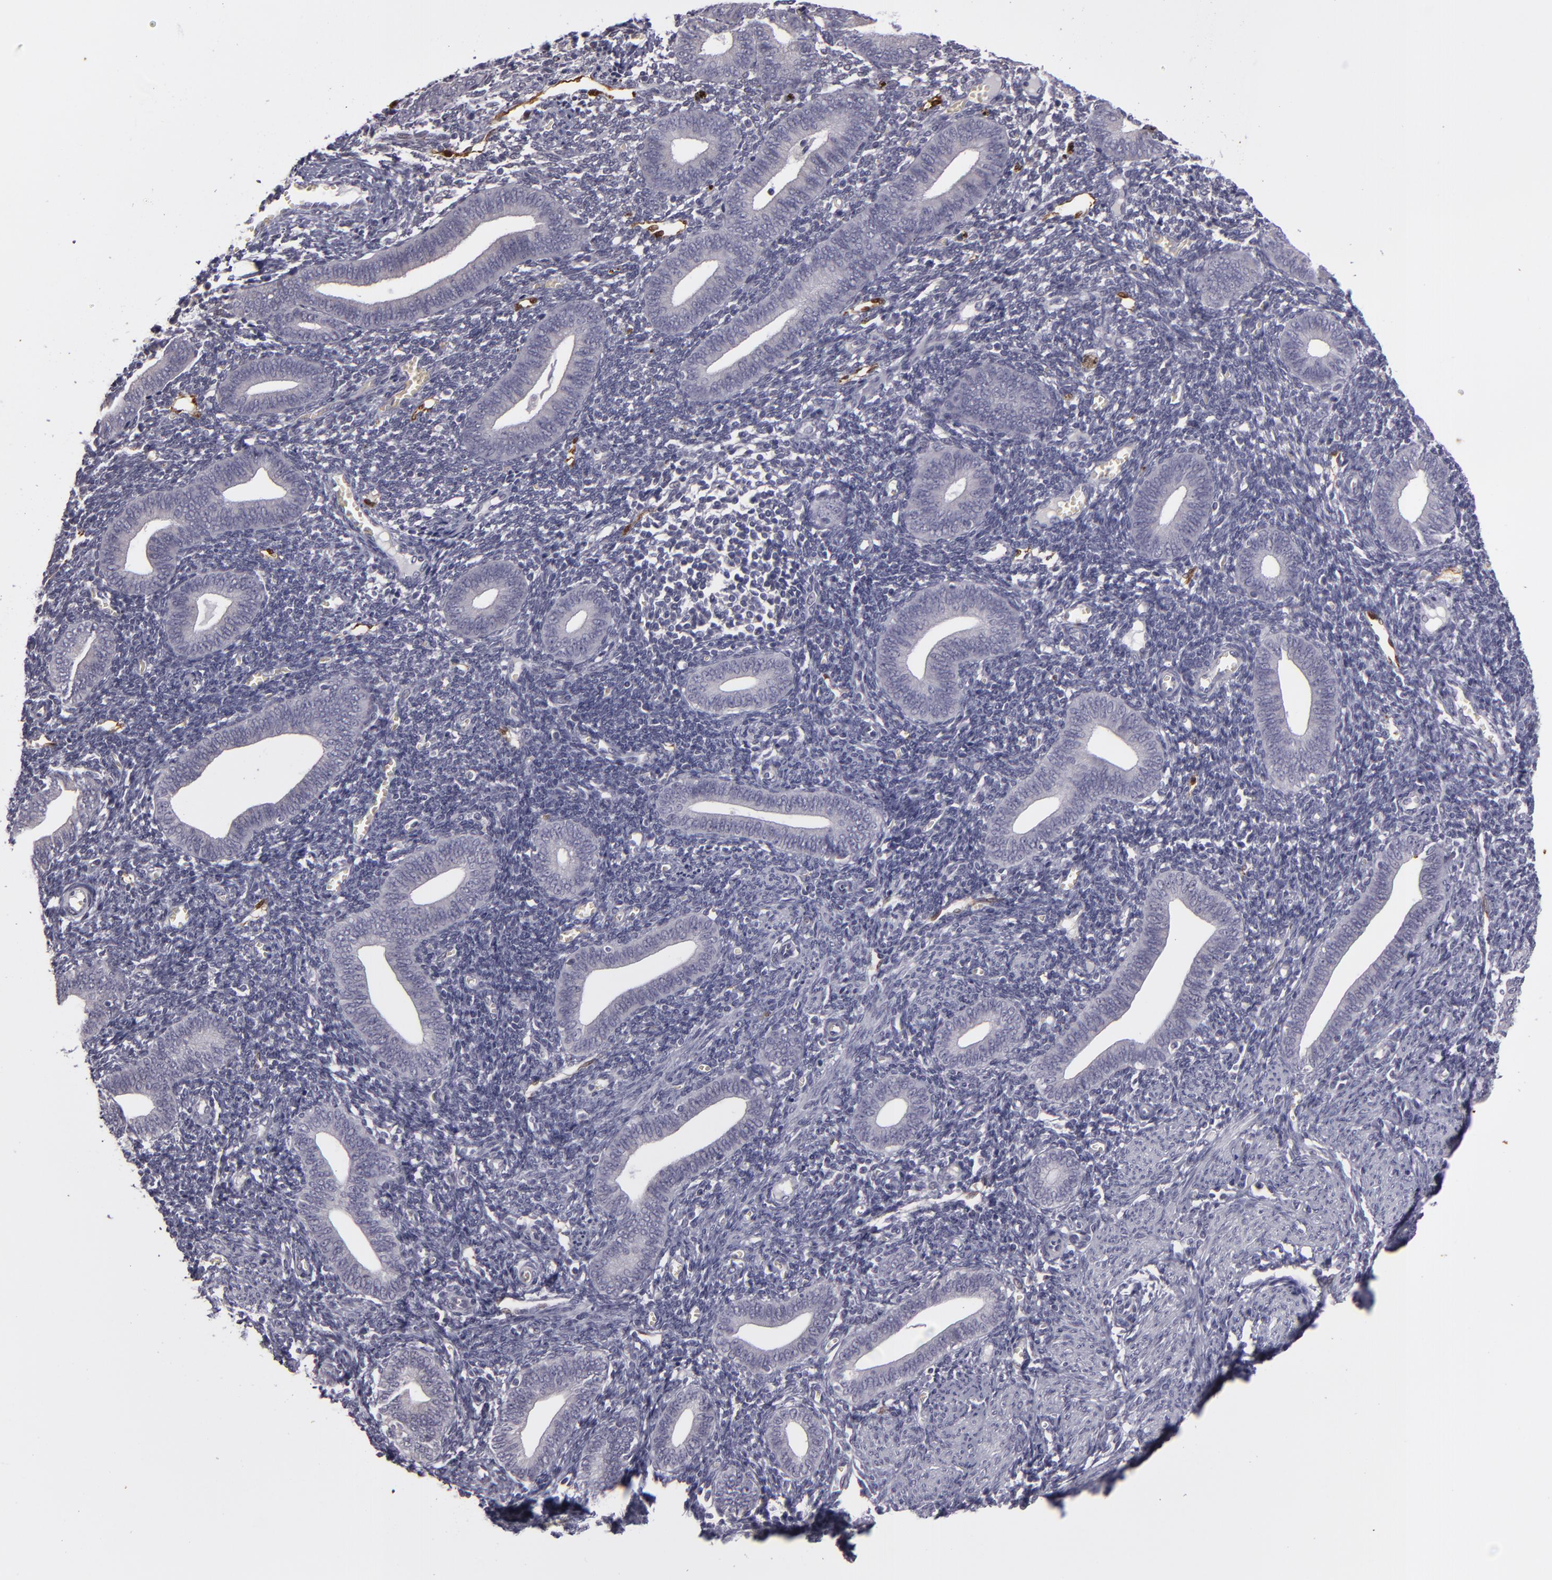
{"staining": {"intensity": "negative", "quantity": "none", "location": "none"}, "tissue": "endometrium", "cell_type": "Cells in endometrial stroma", "image_type": "normal", "snomed": [{"axis": "morphology", "description": "Normal tissue, NOS"}, {"axis": "topography", "description": "Uterus"}, {"axis": "topography", "description": "Endometrium"}], "caption": "Immunohistochemistry (IHC) photomicrograph of unremarkable endometrium: human endometrium stained with DAB reveals no significant protein staining in cells in endometrial stroma.", "gene": "SNCB", "patient": {"sex": "female", "age": 33}}